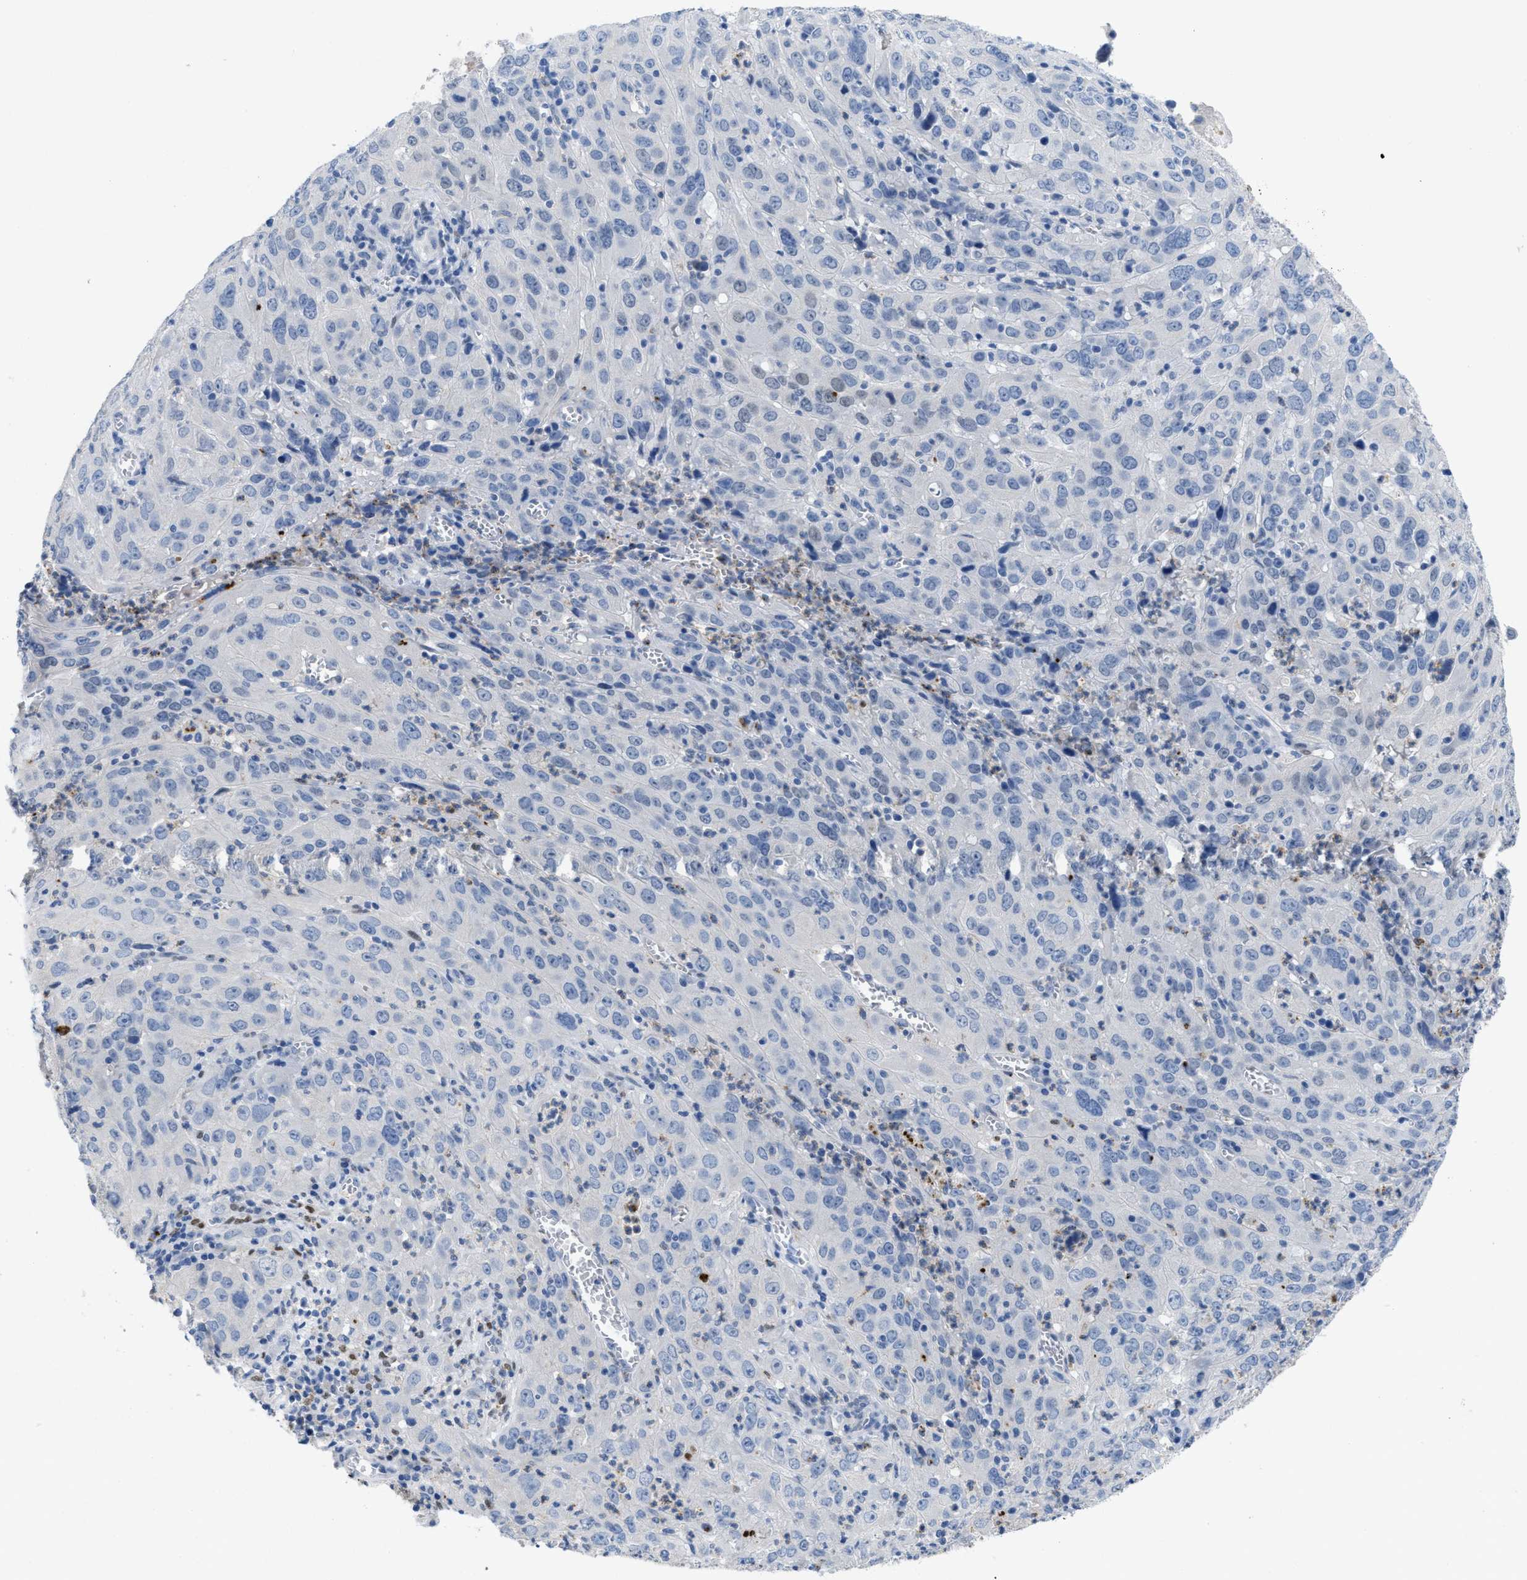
{"staining": {"intensity": "negative", "quantity": "none", "location": "none"}, "tissue": "cervical cancer", "cell_type": "Tumor cells", "image_type": "cancer", "snomed": [{"axis": "morphology", "description": "Squamous cell carcinoma, NOS"}, {"axis": "topography", "description": "Cervix"}], "caption": "Immunohistochemical staining of human cervical cancer (squamous cell carcinoma) demonstrates no significant expression in tumor cells.", "gene": "NFIX", "patient": {"sex": "female", "age": 32}}